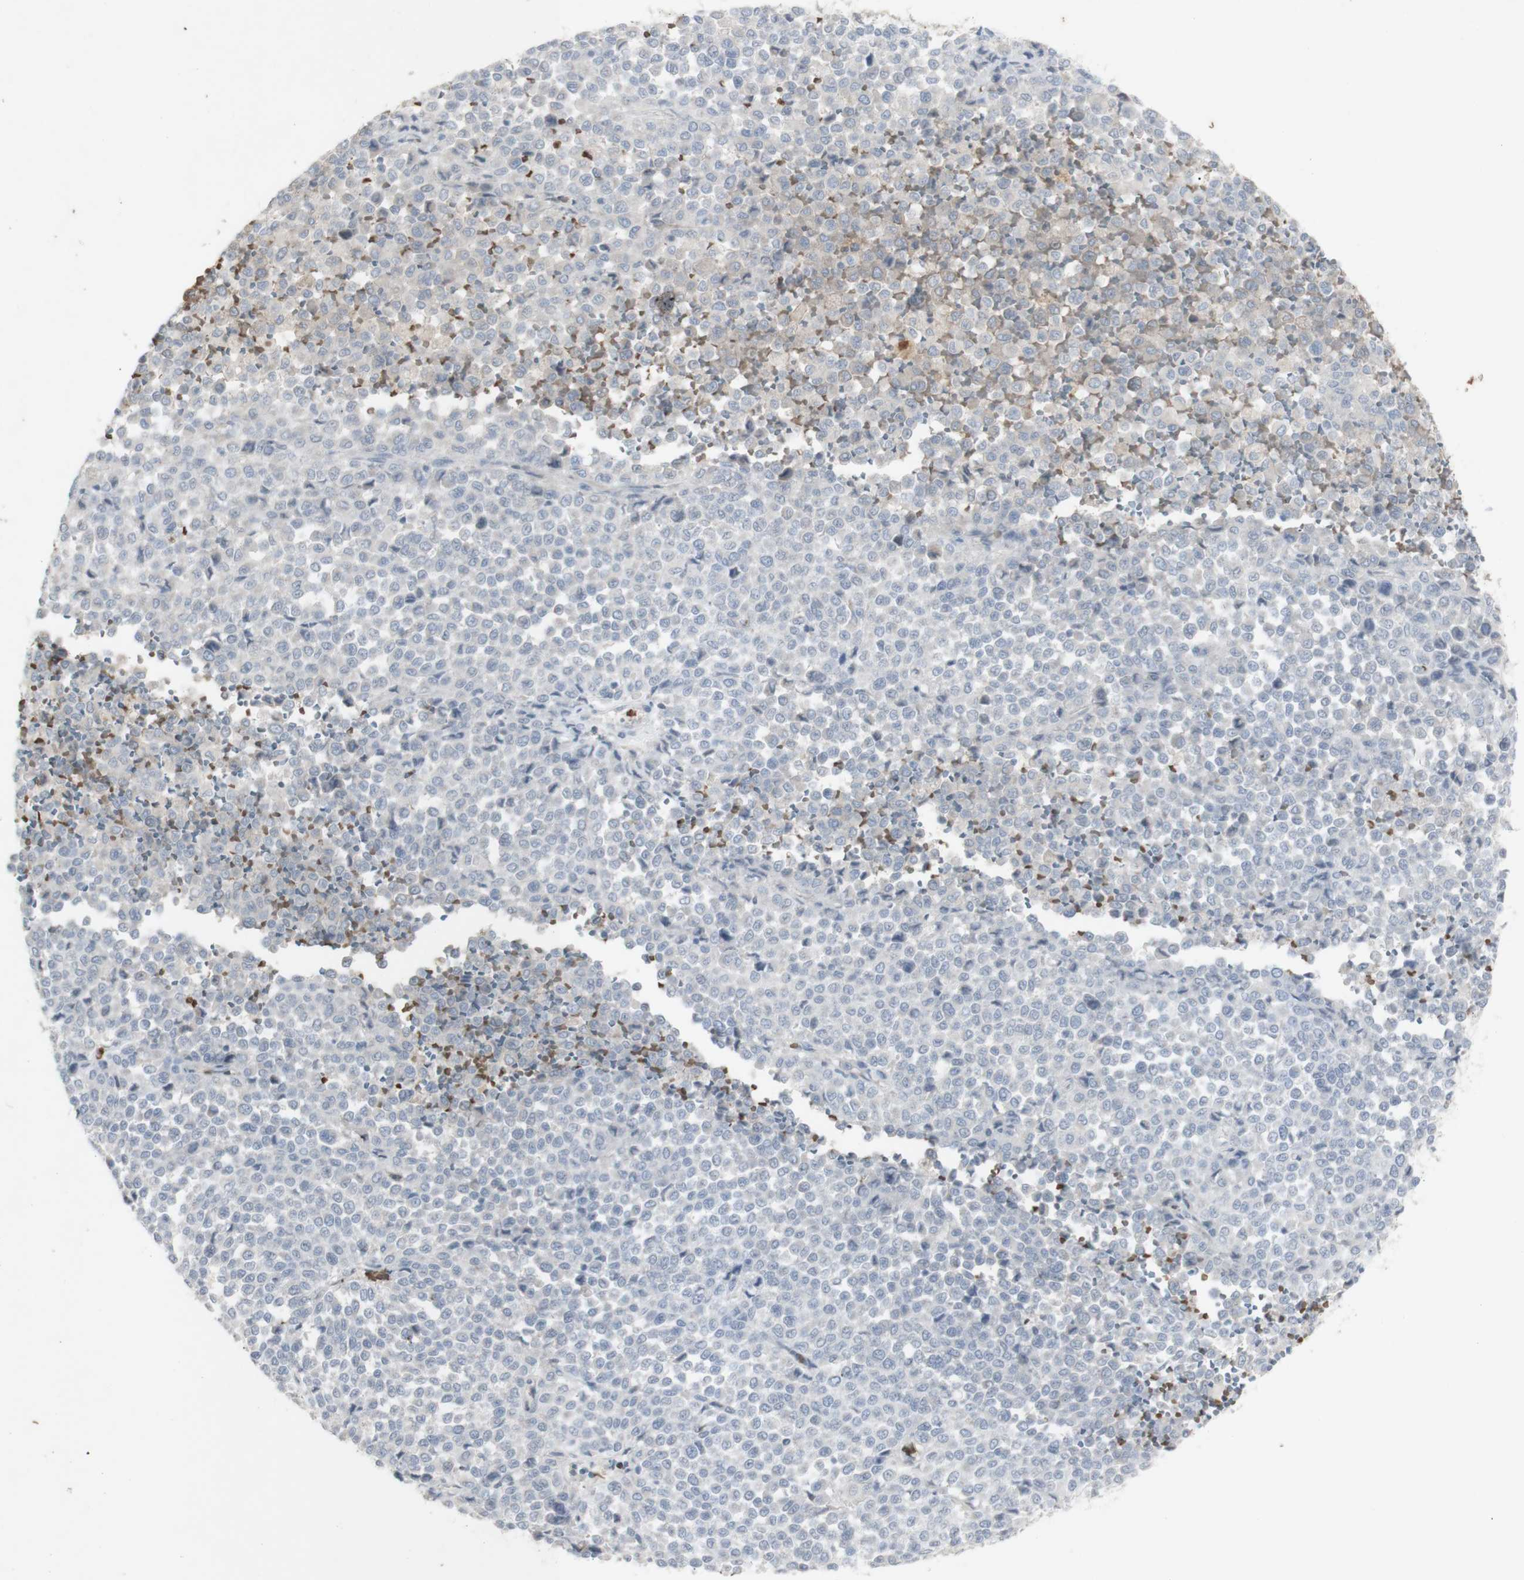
{"staining": {"intensity": "negative", "quantity": "none", "location": "none"}, "tissue": "melanoma", "cell_type": "Tumor cells", "image_type": "cancer", "snomed": [{"axis": "morphology", "description": "Malignant melanoma, Metastatic site"}, {"axis": "topography", "description": "Pancreas"}], "caption": "A micrograph of malignant melanoma (metastatic site) stained for a protein demonstrates no brown staining in tumor cells.", "gene": "INS", "patient": {"sex": "female", "age": 30}}